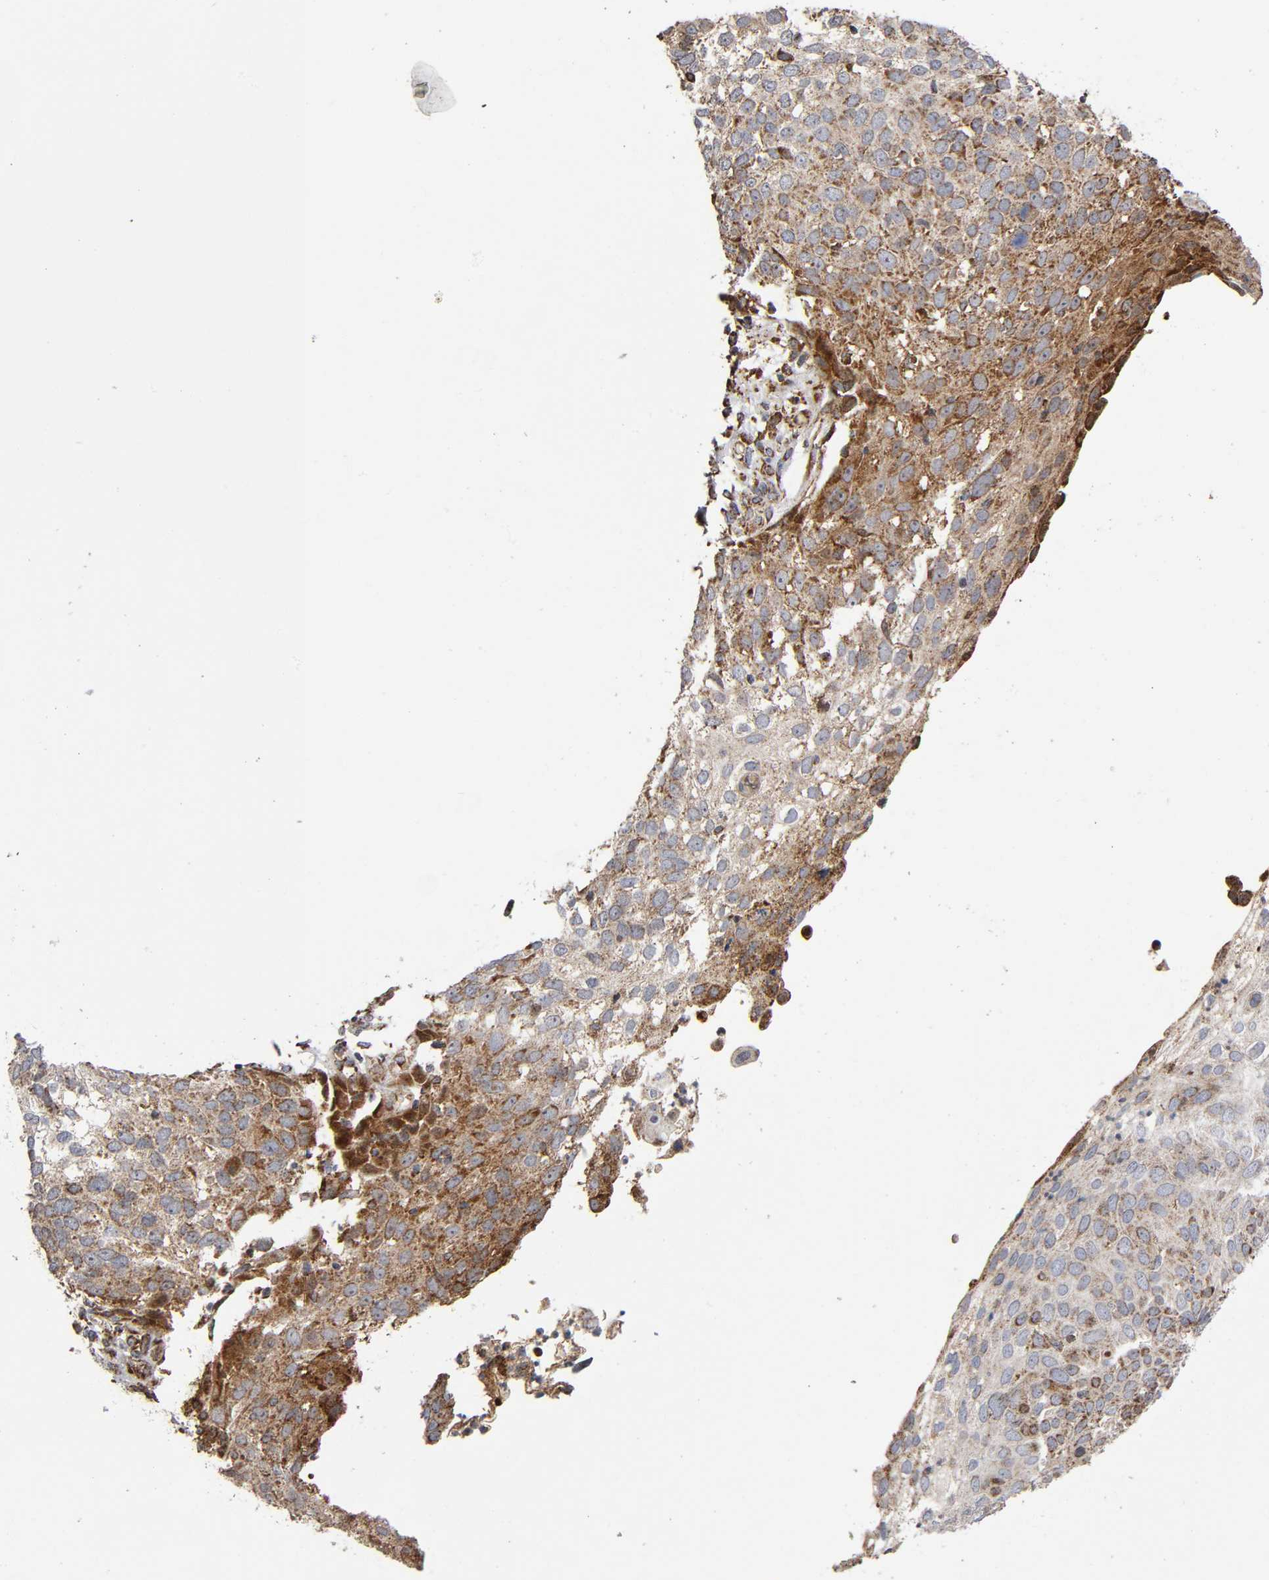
{"staining": {"intensity": "moderate", "quantity": "25%-75%", "location": "cytoplasmic/membranous"}, "tissue": "skin cancer", "cell_type": "Tumor cells", "image_type": "cancer", "snomed": [{"axis": "morphology", "description": "Squamous cell carcinoma, NOS"}, {"axis": "topography", "description": "Skin"}], "caption": "Moderate cytoplasmic/membranous expression for a protein is appreciated in approximately 25%-75% of tumor cells of skin squamous cell carcinoma using immunohistochemistry.", "gene": "MAP3K1", "patient": {"sex": "male", "age": 87}}